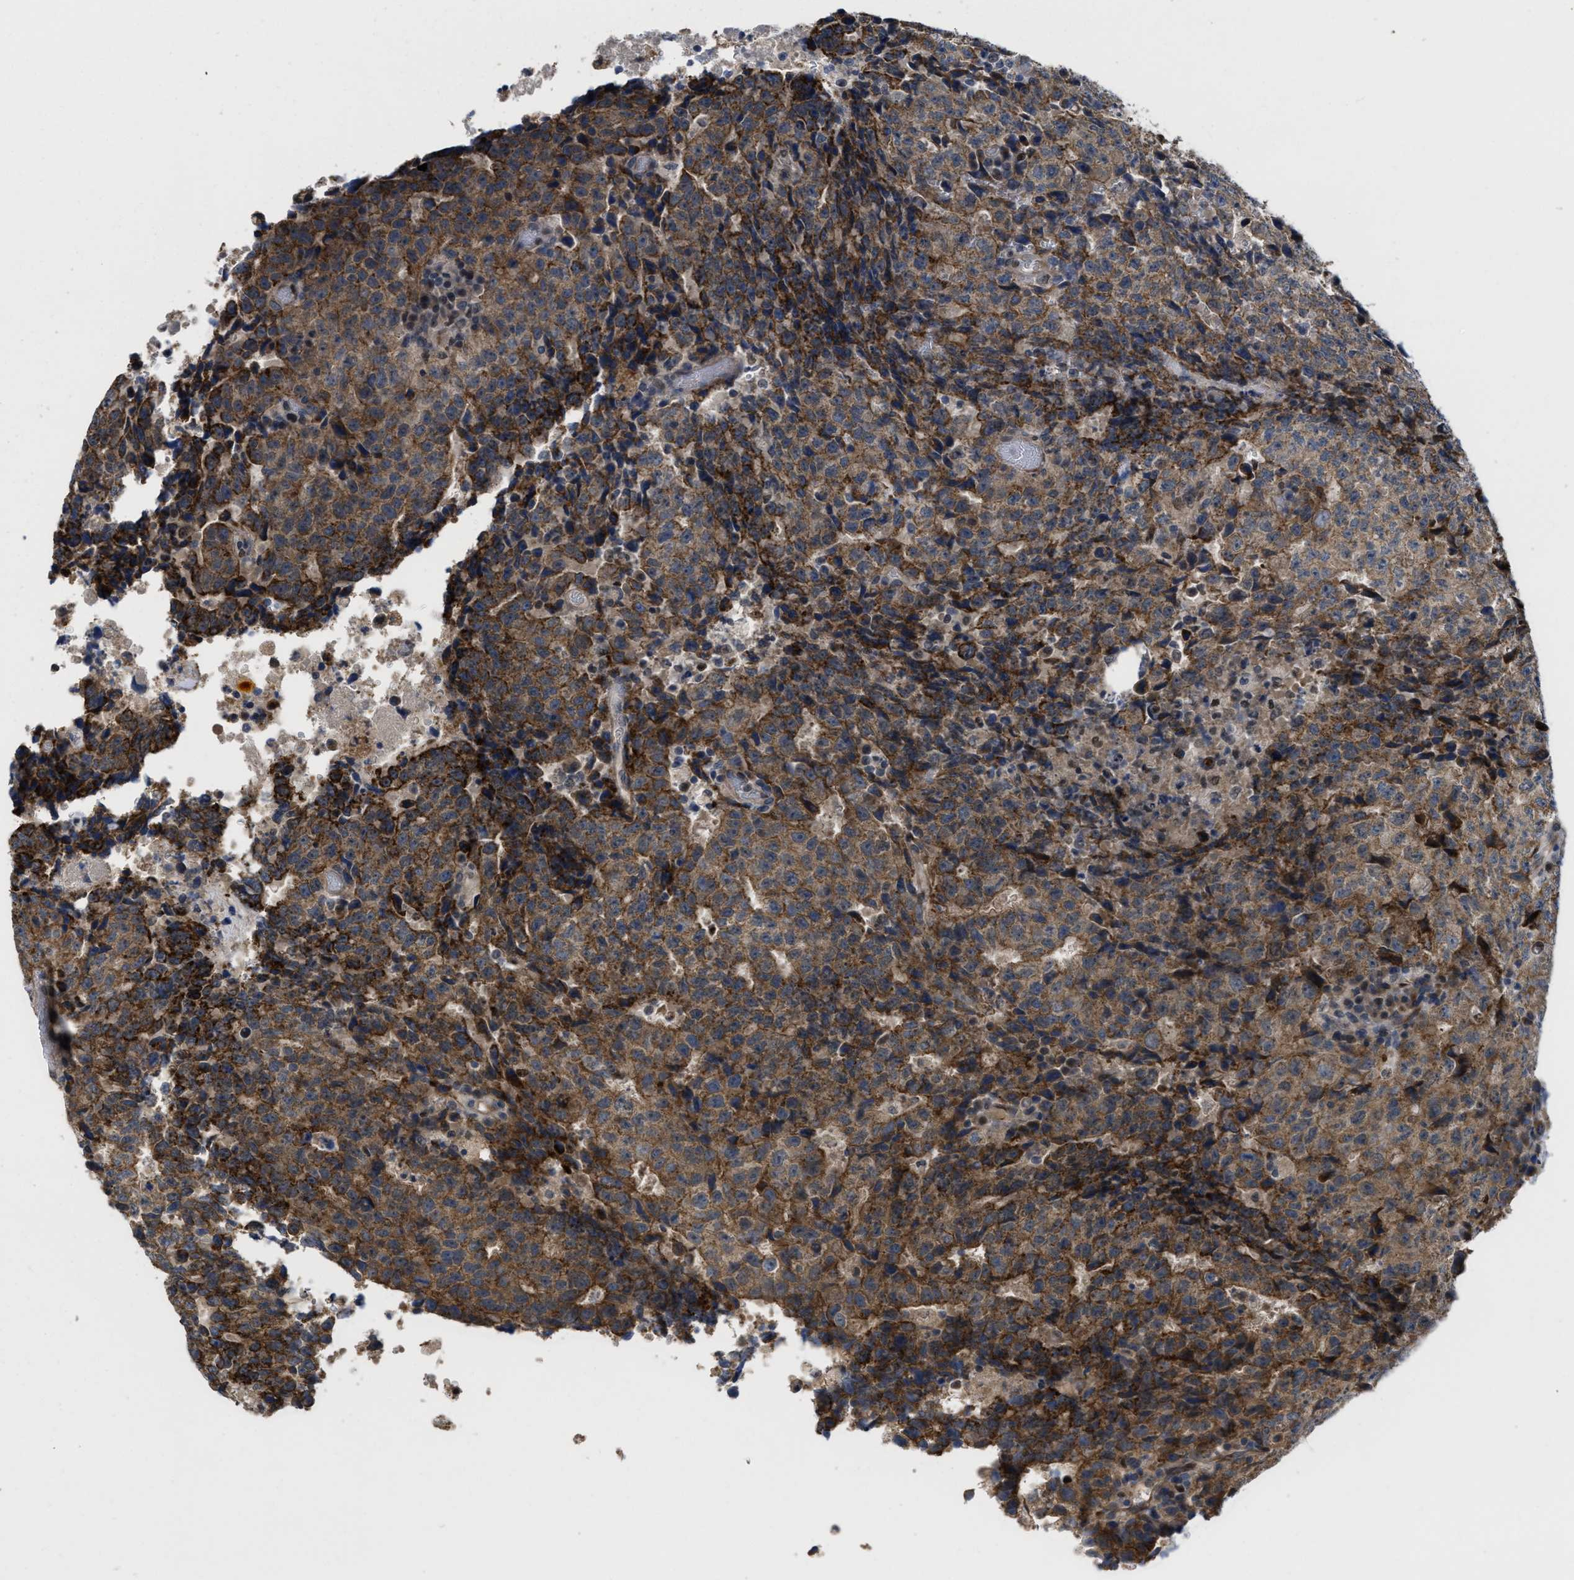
{"staining": {"intensity": "strong", "quantity": "25%-75%", "location": "cytoplasmic/membranous"}, "tissue": "testis cancer", "cell_type": "Tumor cells", "image_type": "cancer", "snomed": [{"axis": "morphology", "description": "Necrosis, NOS"}, {"axis": "morphology", "description": "Carcinoma, Embryonal, NOS"}, {"axis": "topography", "description": "Testis"}], "caption": "A high amount of strong cytoplasmic/membranous expression is identified in approximately 25%-75% of tumor cells in testis cancer tissue.", "gene": "CDPF1", "patient": {"sex": "male", "age": 19}}